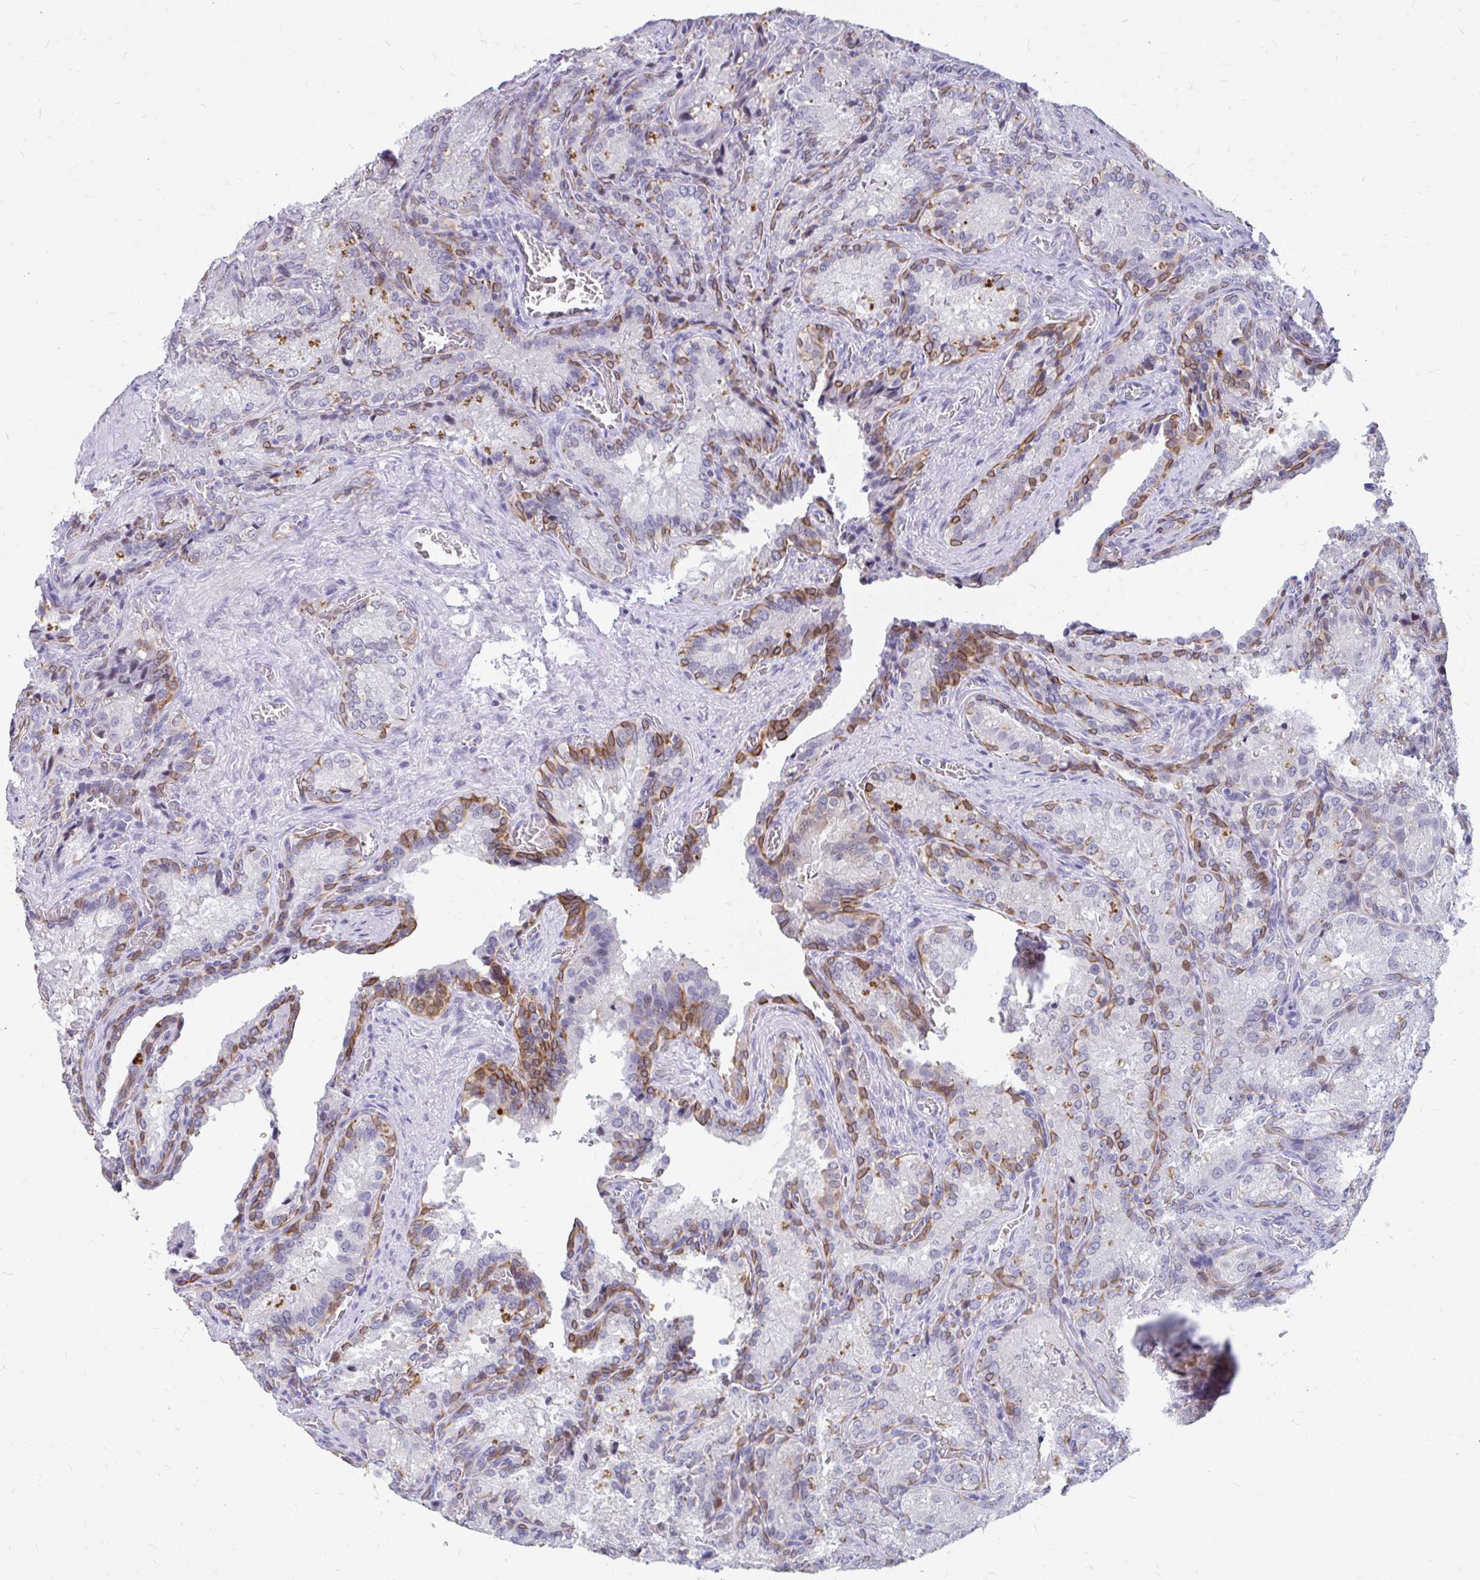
{"staining": {"intensity": "strong", "quantity": "<25%", "location": "cytoplasmic/membranous"}, "tissue": "seminal vesicle", "cell_type": "Glandular cells", "image_type": "normal", "snomed": [{"axis": "morphology", "description": "Normal tissue, NOS"}, {"axis": "topography", "description": "Seminal veicle"}], "caption": "Immunohistochemistry (IHC) of benign seminal vesicle demonstrates medium levels of strong cytoplasmic/membranous positivity in about <25% of glandular cells. (Stains: DAB (3,3'-diaminobenzidine) in brown, nuclei in blue, Microscopy: brightfield microscopy at high magnification).", "gene": "RGS16", "patient": {"sex": "male", "age": 47}}